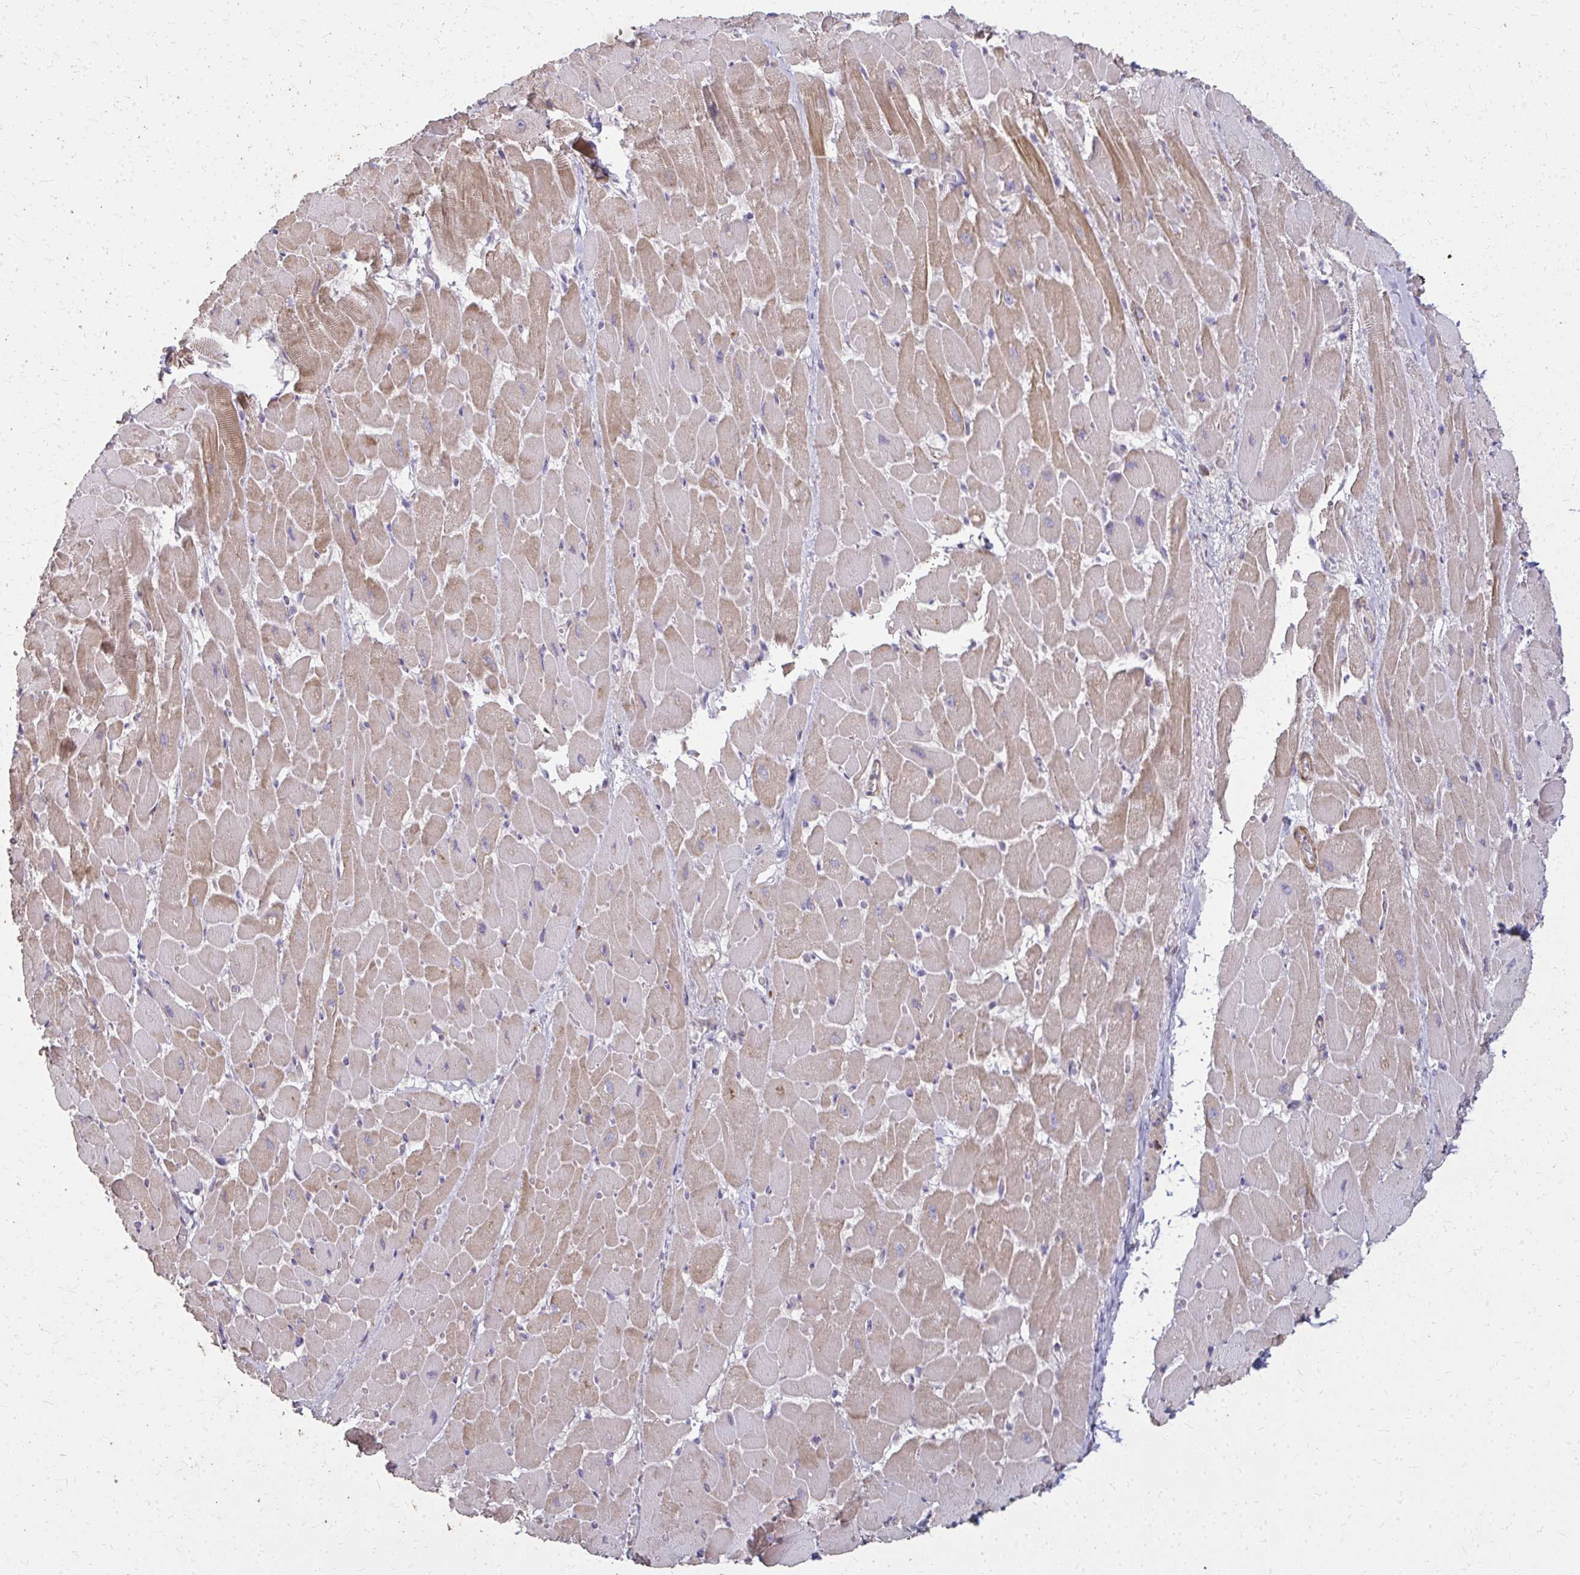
{"staining": {"intensity": "weak", "quantity": ">75%", "location": "cytoplasmic/membranous"}, "tissue": "heart muscle", "cell_type": "Cardiomyocytes", "image_type": "normal", "snomed": [{"axis": "morphology", "description": "Normal tissue, NOS"}, {"axis": "topography", "description": "Heart"}], "caption": "IHC image of normal heart muscle: heart muscle stained using immunohistochemistry shows low levels of weak protein expression localized specifically in the cytoplasmic/membranous of cardiomyocytes, appearing as a cytoplasmic/membranous brown color.", "gene": "TENM4", "patient": {"sex": "male", "age": 37}}